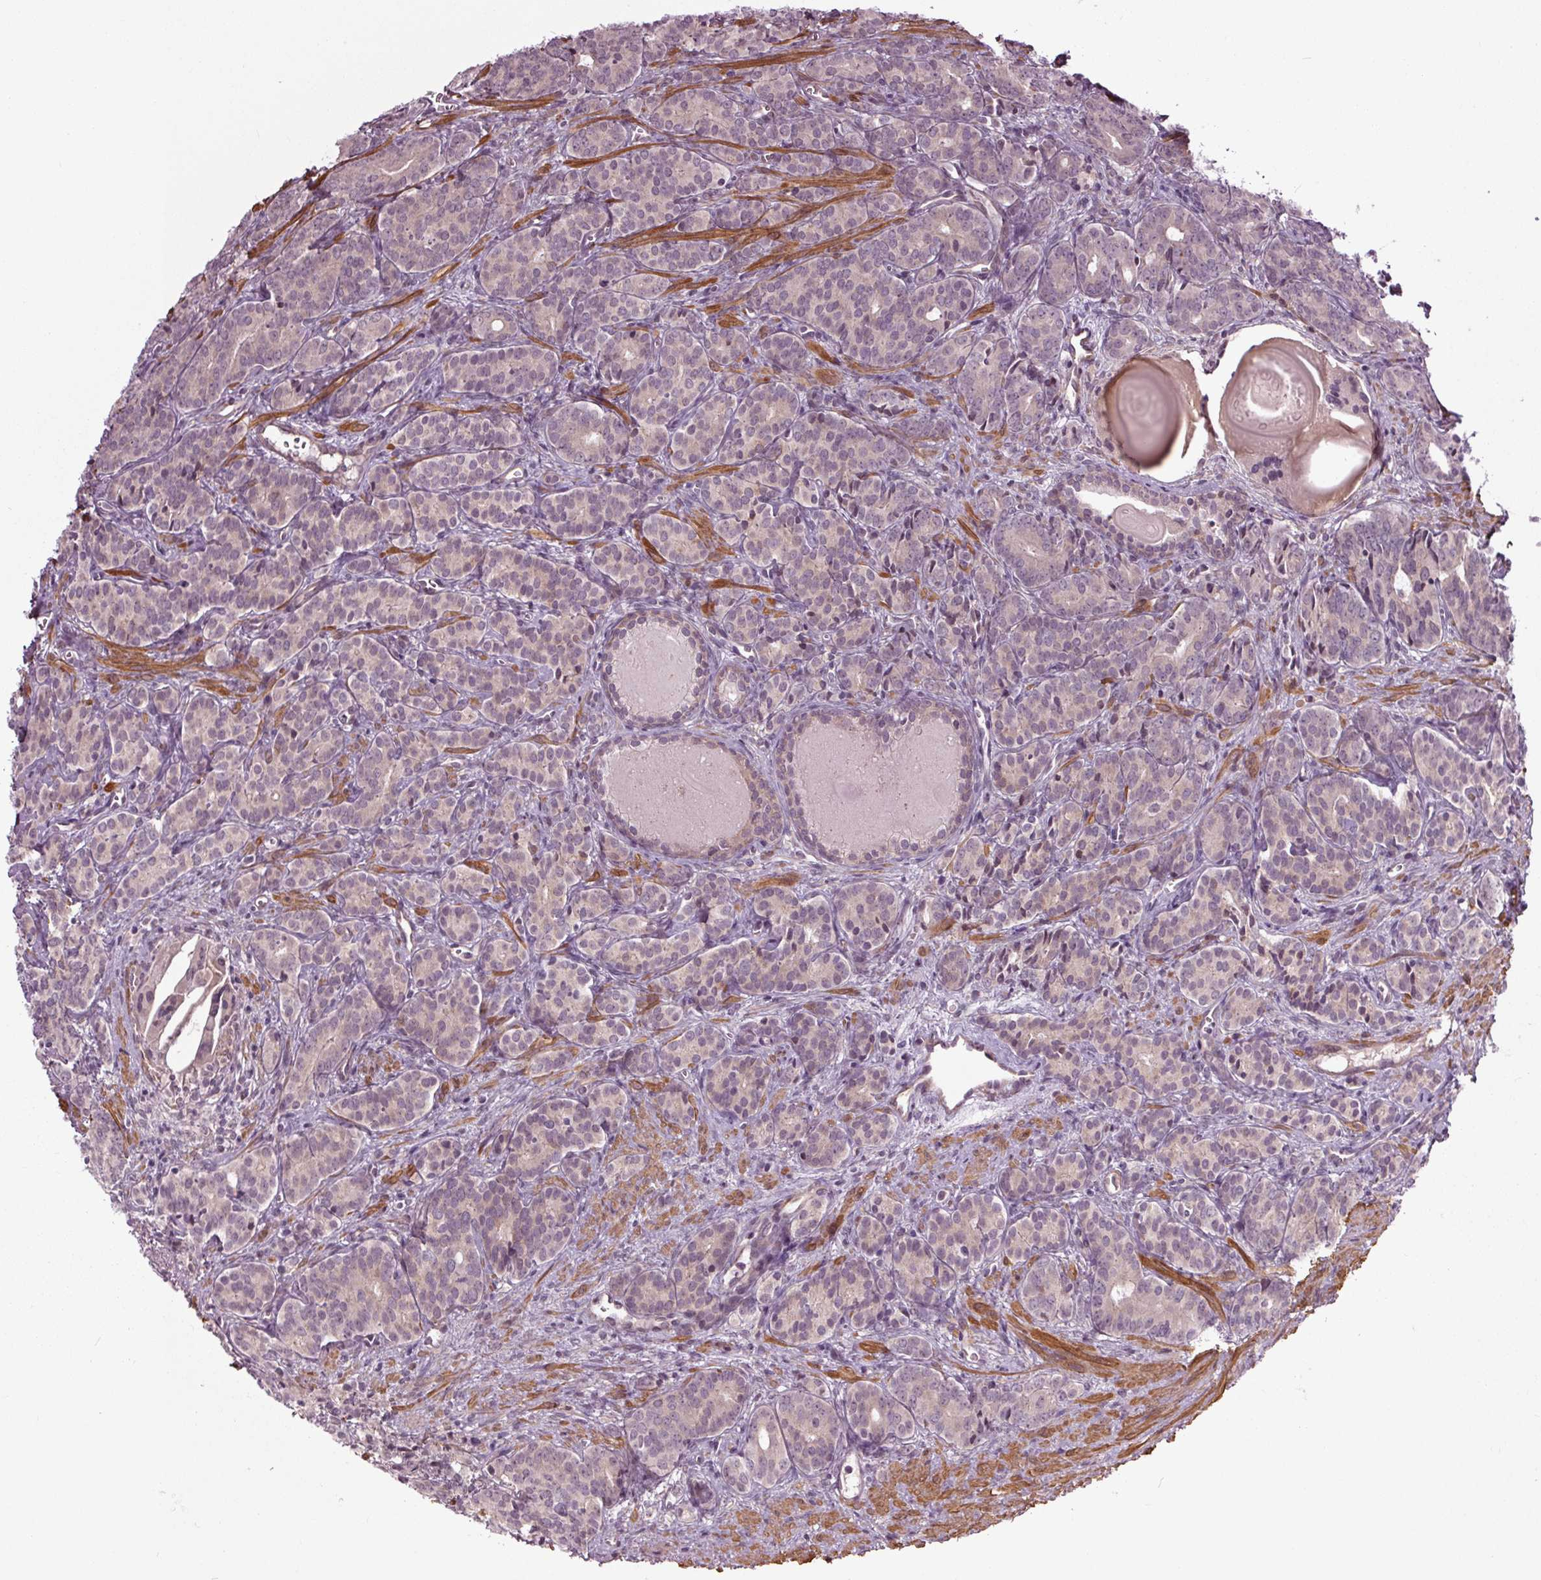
{"staining": {"intensity": "negative", "quantity": "none", "location": "none"}, "tissue": "prostate cancer", "cell_type": "Tumor cells", "image_type": "cancer", "snomed": [{"axis": "morphology", "description": "Adenocarcinoma, High grade"}, {"axis": "topography", "description": "Prostate"}], "caption": "This is an immunohistochemistry (IHC) histopathology image of prostate cancer (adenocarcinoma (high-grade)). There is no staining in tumor cells.", "gene": "HAUS5", "patient": {"sex": "male", "age": 84}}